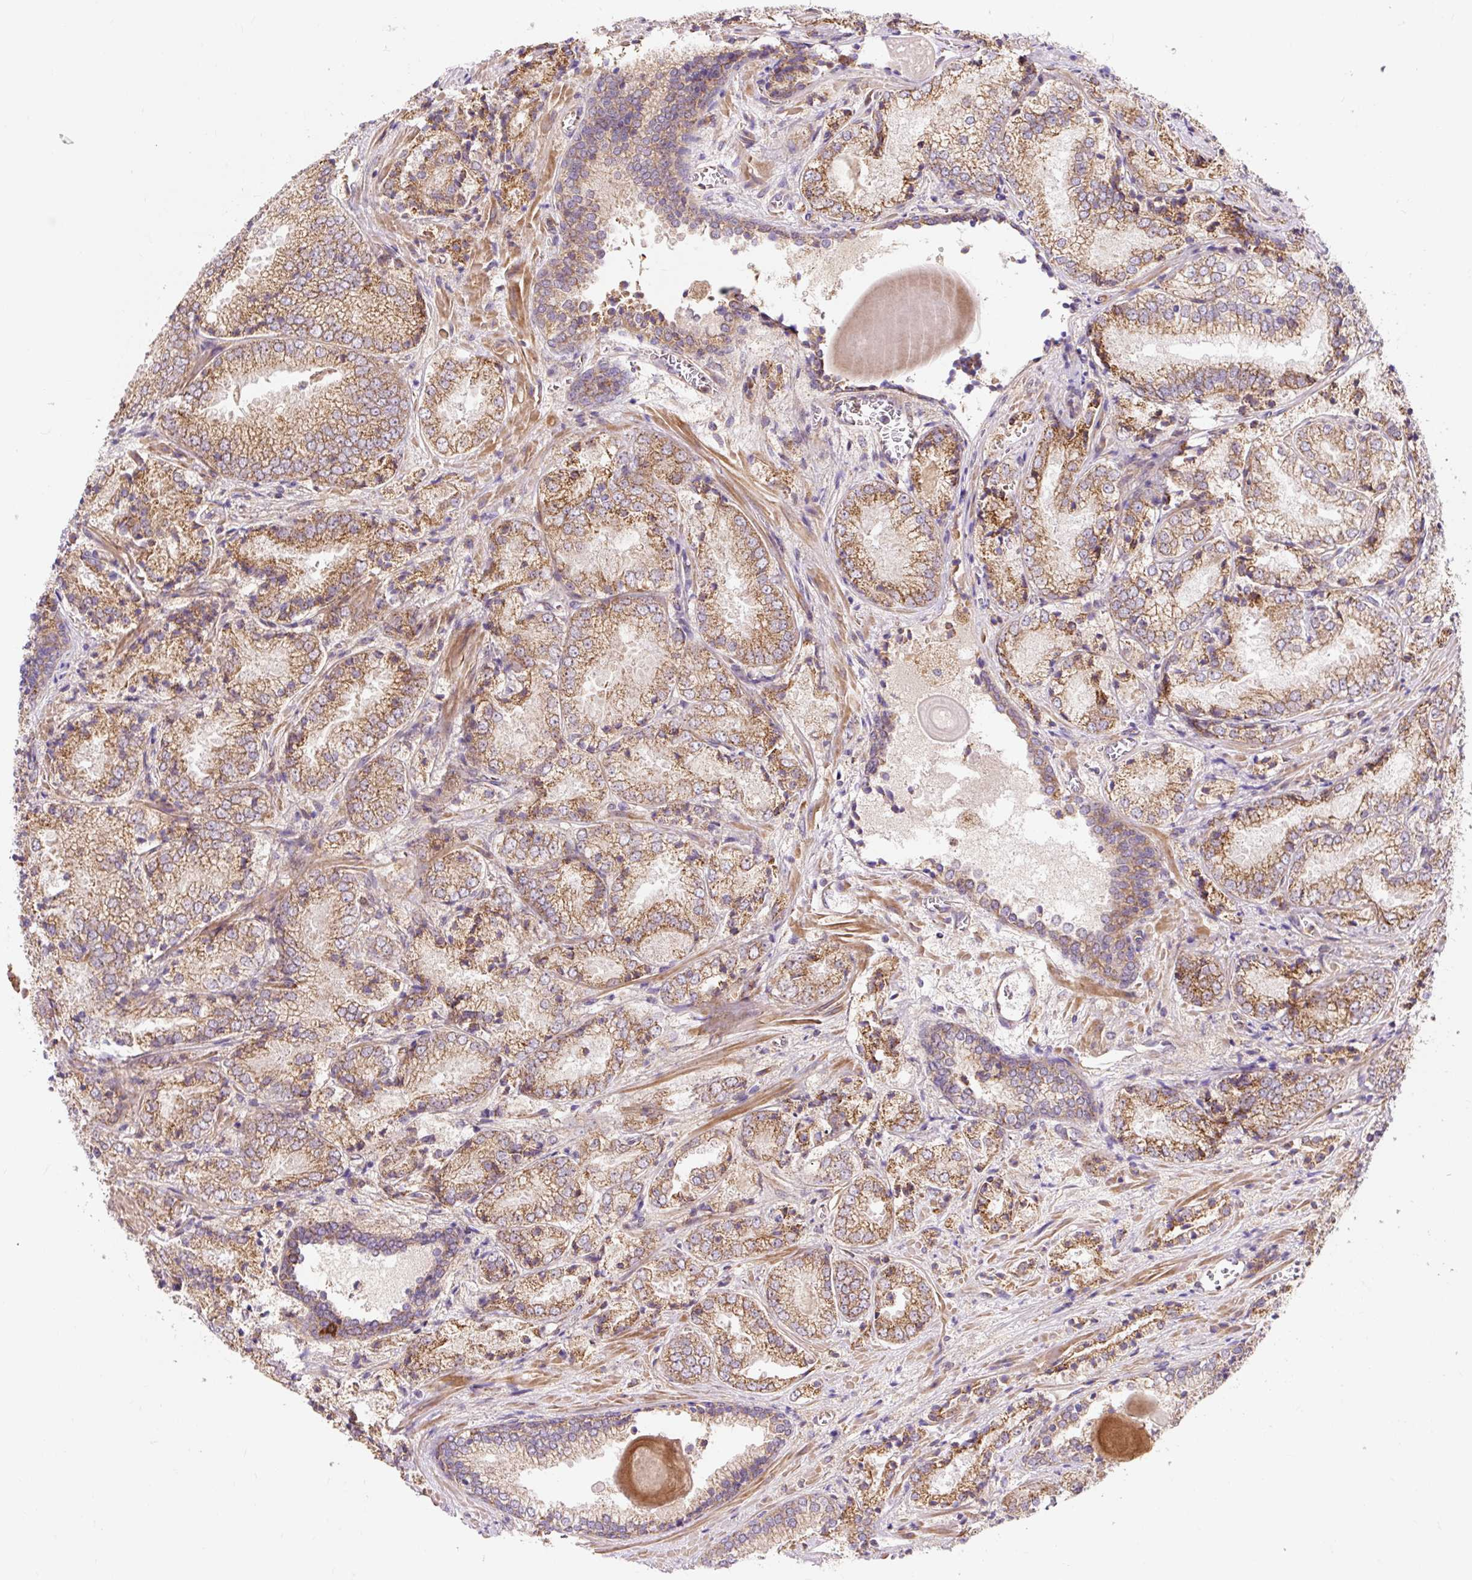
{"staining": {"intensity": "moderate", "quantity": ">75%", "location": "cytoplasmic/membranous"}, "tissue": "prostate cancer", "cell_type": "Tumor cells", "image_type": "cancer", "snomed": [{"axis": "morphology", "description": "Adenocarcinoma, High grade"}, {"axis": "topography", "description": "Prostate"}], "caption": "IHC image of human adenocarcinoma (high-grade) (prostate) stained for a protein (brown), which reveals medium levels of moderate cytoplasmic/membranous expression in about >75% of tumor cells.", "gene": "TRIAP1", "patient": {"sex": "male", "age": 63}}